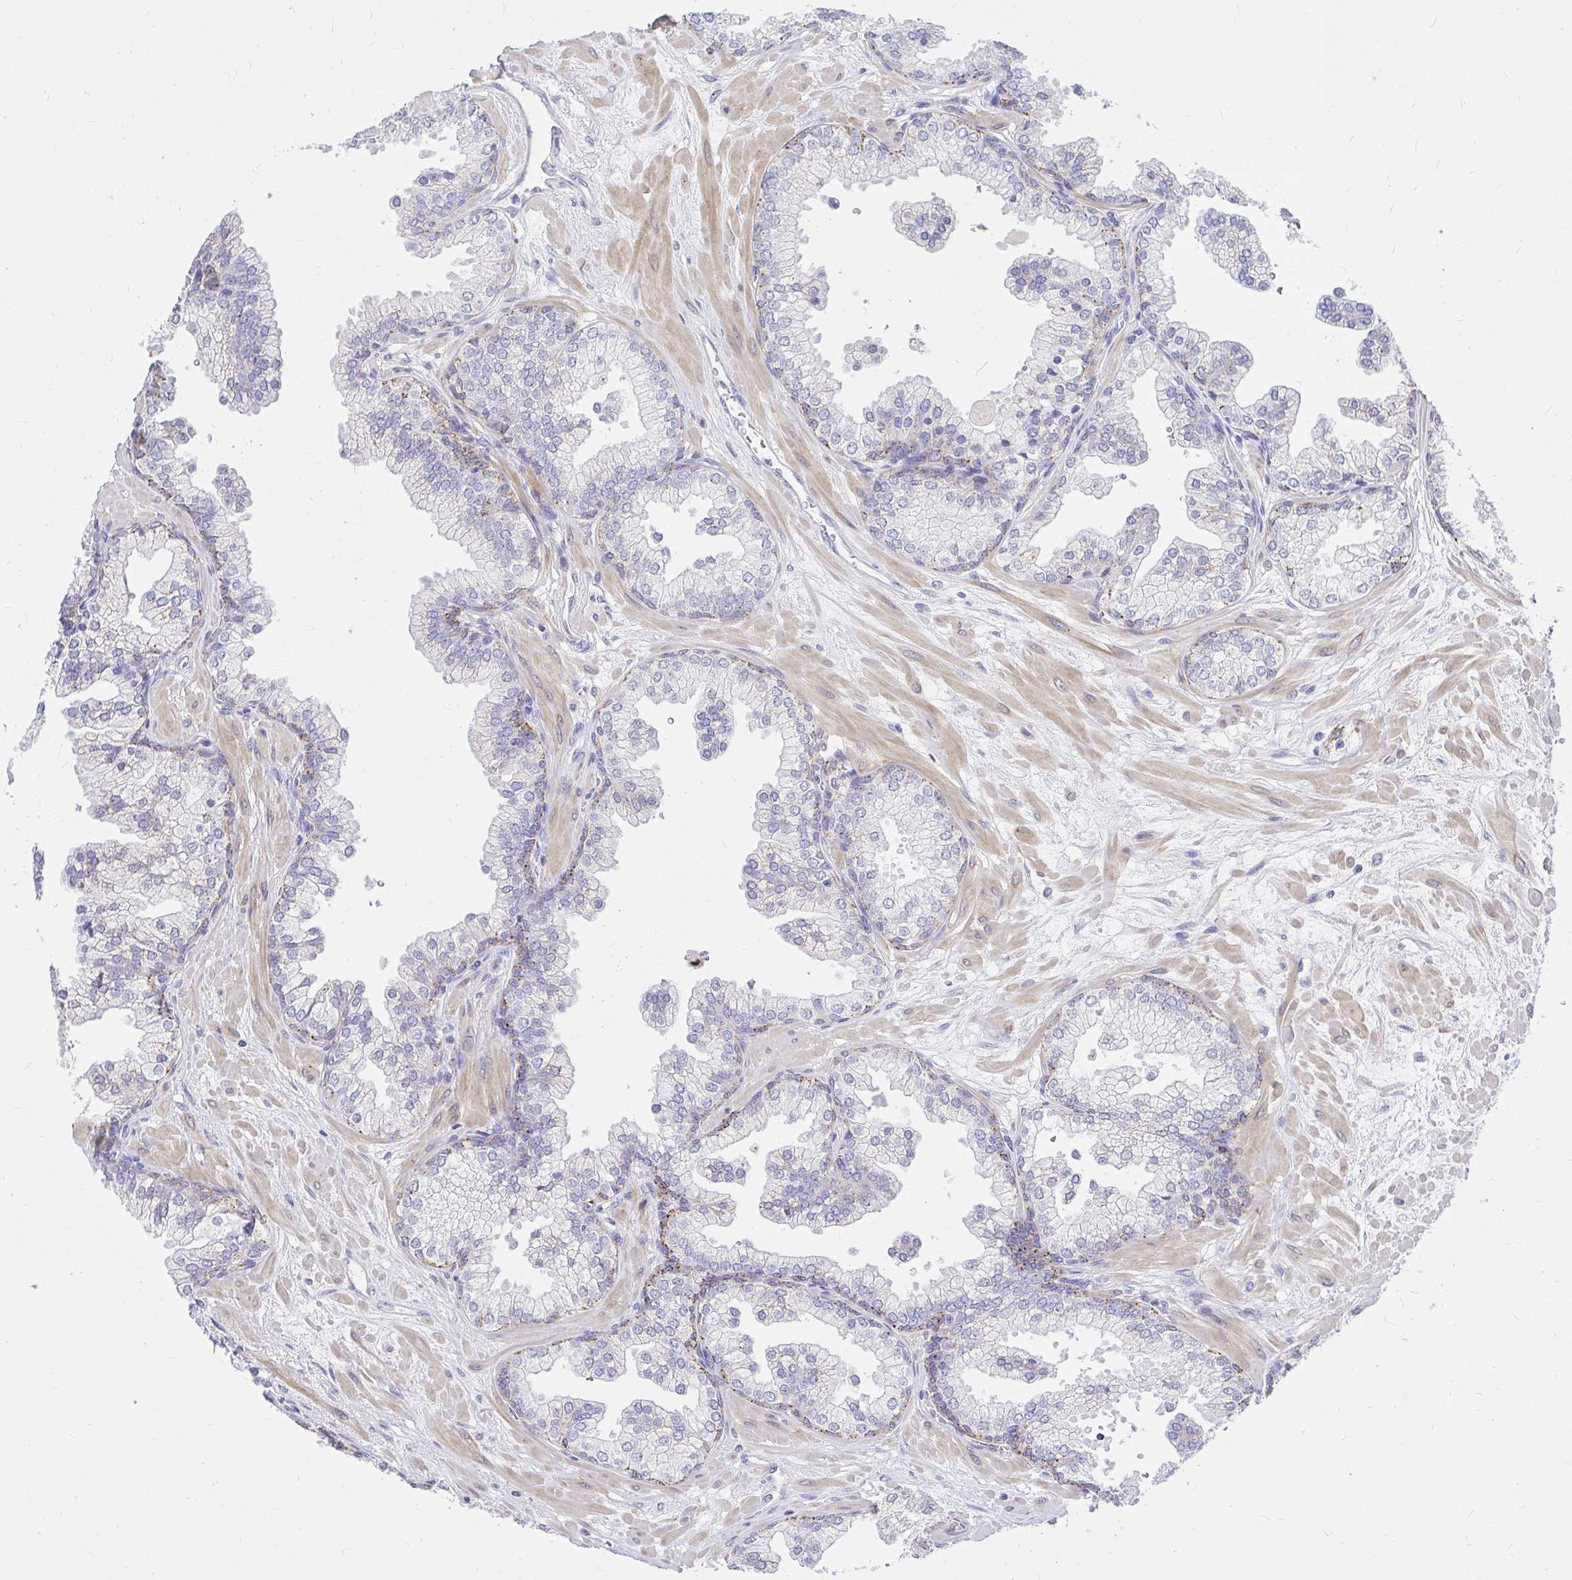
{"staining": {"intensity": "weak", "quantity": "<25%", "location": "cytoplasmic/membranous"}, "tissue": "prostate", "cell_type": "Glandular cells", "image_type": "normal", "snomed": [{"axis": "morphology", "description": "Normal tissue, NOS"}, {"axis": "topography", "description": "Prostate"}, {"axis": "topography", "description": "Peripheral nerve tissue"}], "caption": "The immunohistochemistry histopathology image has no significant expression in glandular cells of prostate. (DAB immunohistochemistry (IHC) with hematoxylin counter stain).", "gene": "PKN3", "patient": {"sex": "male", "age": 61}}